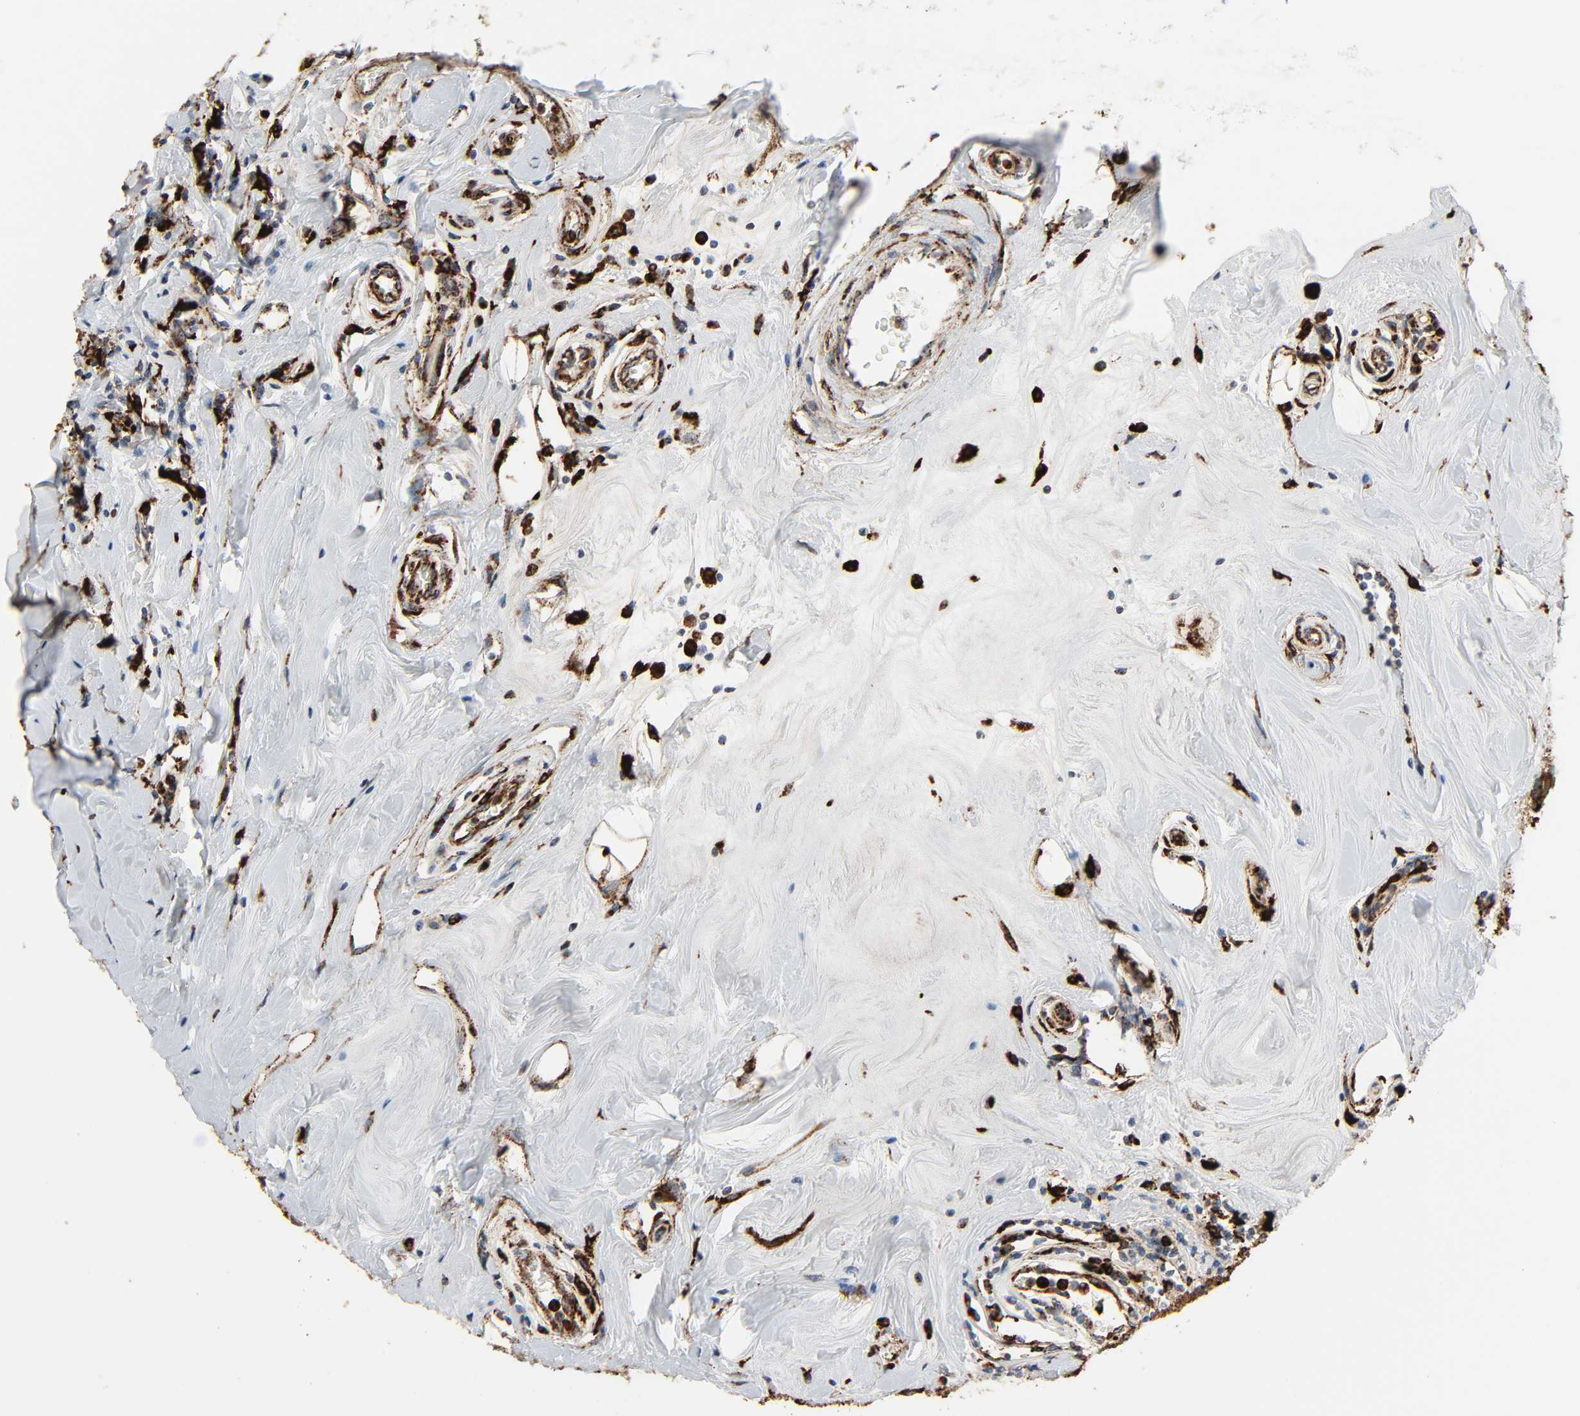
{"staining": {"intensity": "strong", "quantity": ">75%", "location": "cytoplasmic/membranous"}, "tissue": "breast cancer", "cell_type": "Tumor cells", "image_type": "cancer", "snomed": [{"axis": "morphology", "description": "Duct carcinoma"}, {"axis": "topography", "description": "Breast"}], "caption": "About >75% of tumor cells in human invasive ductal carcinoma (breast) show strong cytoplasmic/membranous protein positivity as visualized by brown immunohistochemical staining.", "gene": "PSAP", "patient": {"sex": "female", "age": 27}}